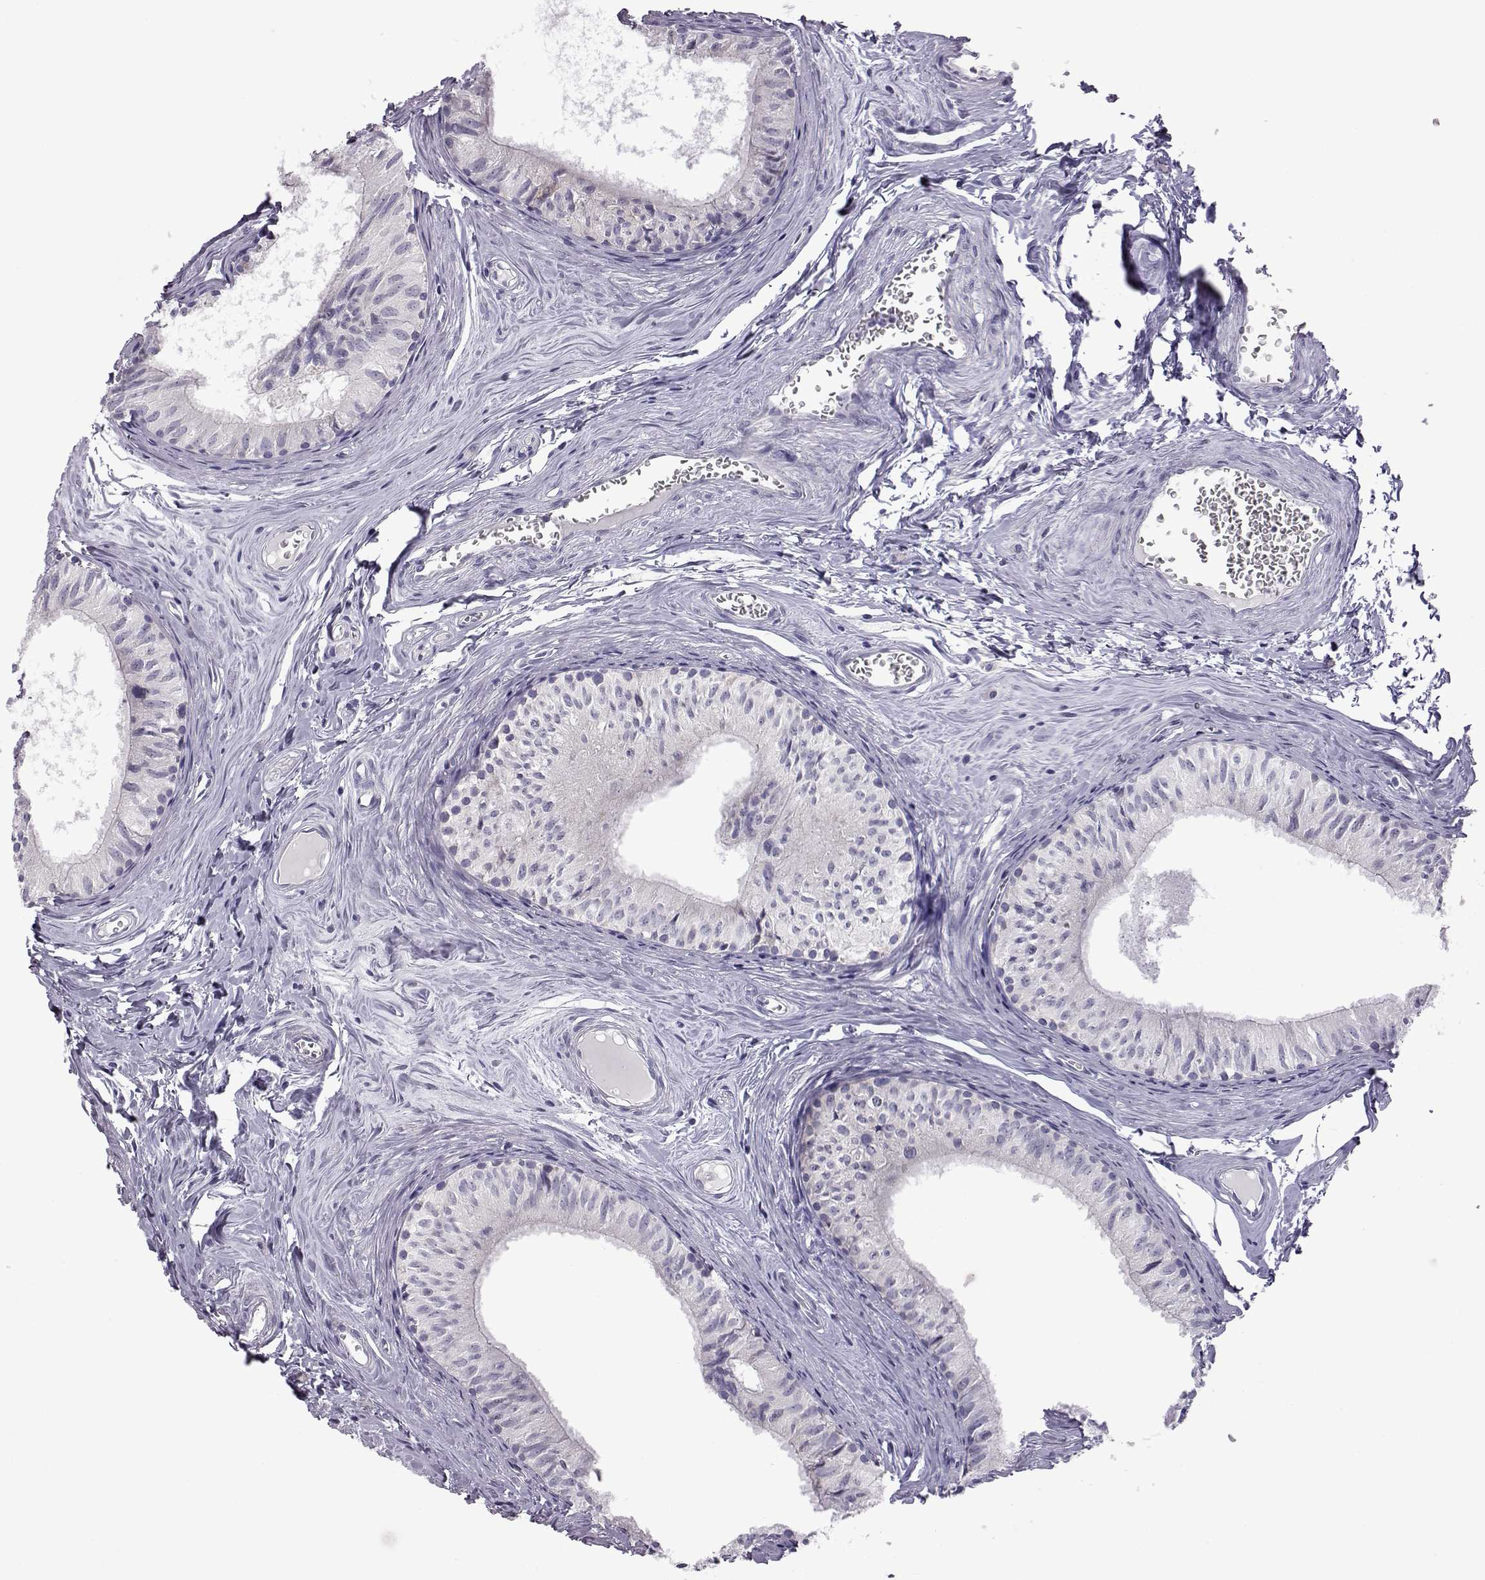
{"staining": {"intensity": "negative", "quantity": "none", "location": "none"}, "tissue": "epididymis", "cell_type": "Glandular cells", "image_type": "normal", "snomed": [{"axis": "morphology", "description": "Normal tissue, NOS"}, {"axis": "topography", "description": "Epididymis"}], "caption": "Histopathology image shows no protein expression in glandular cells of benign epididymis. (Stains: DAB (3,3'-diaminobenzidine) immunohistochemistry (IHC) with hematoxylin counter stain, Microscopy: brightfield microscopy at high magnification).", "gene": "VGF", "patient": {"sex": "male", "age": 52}}